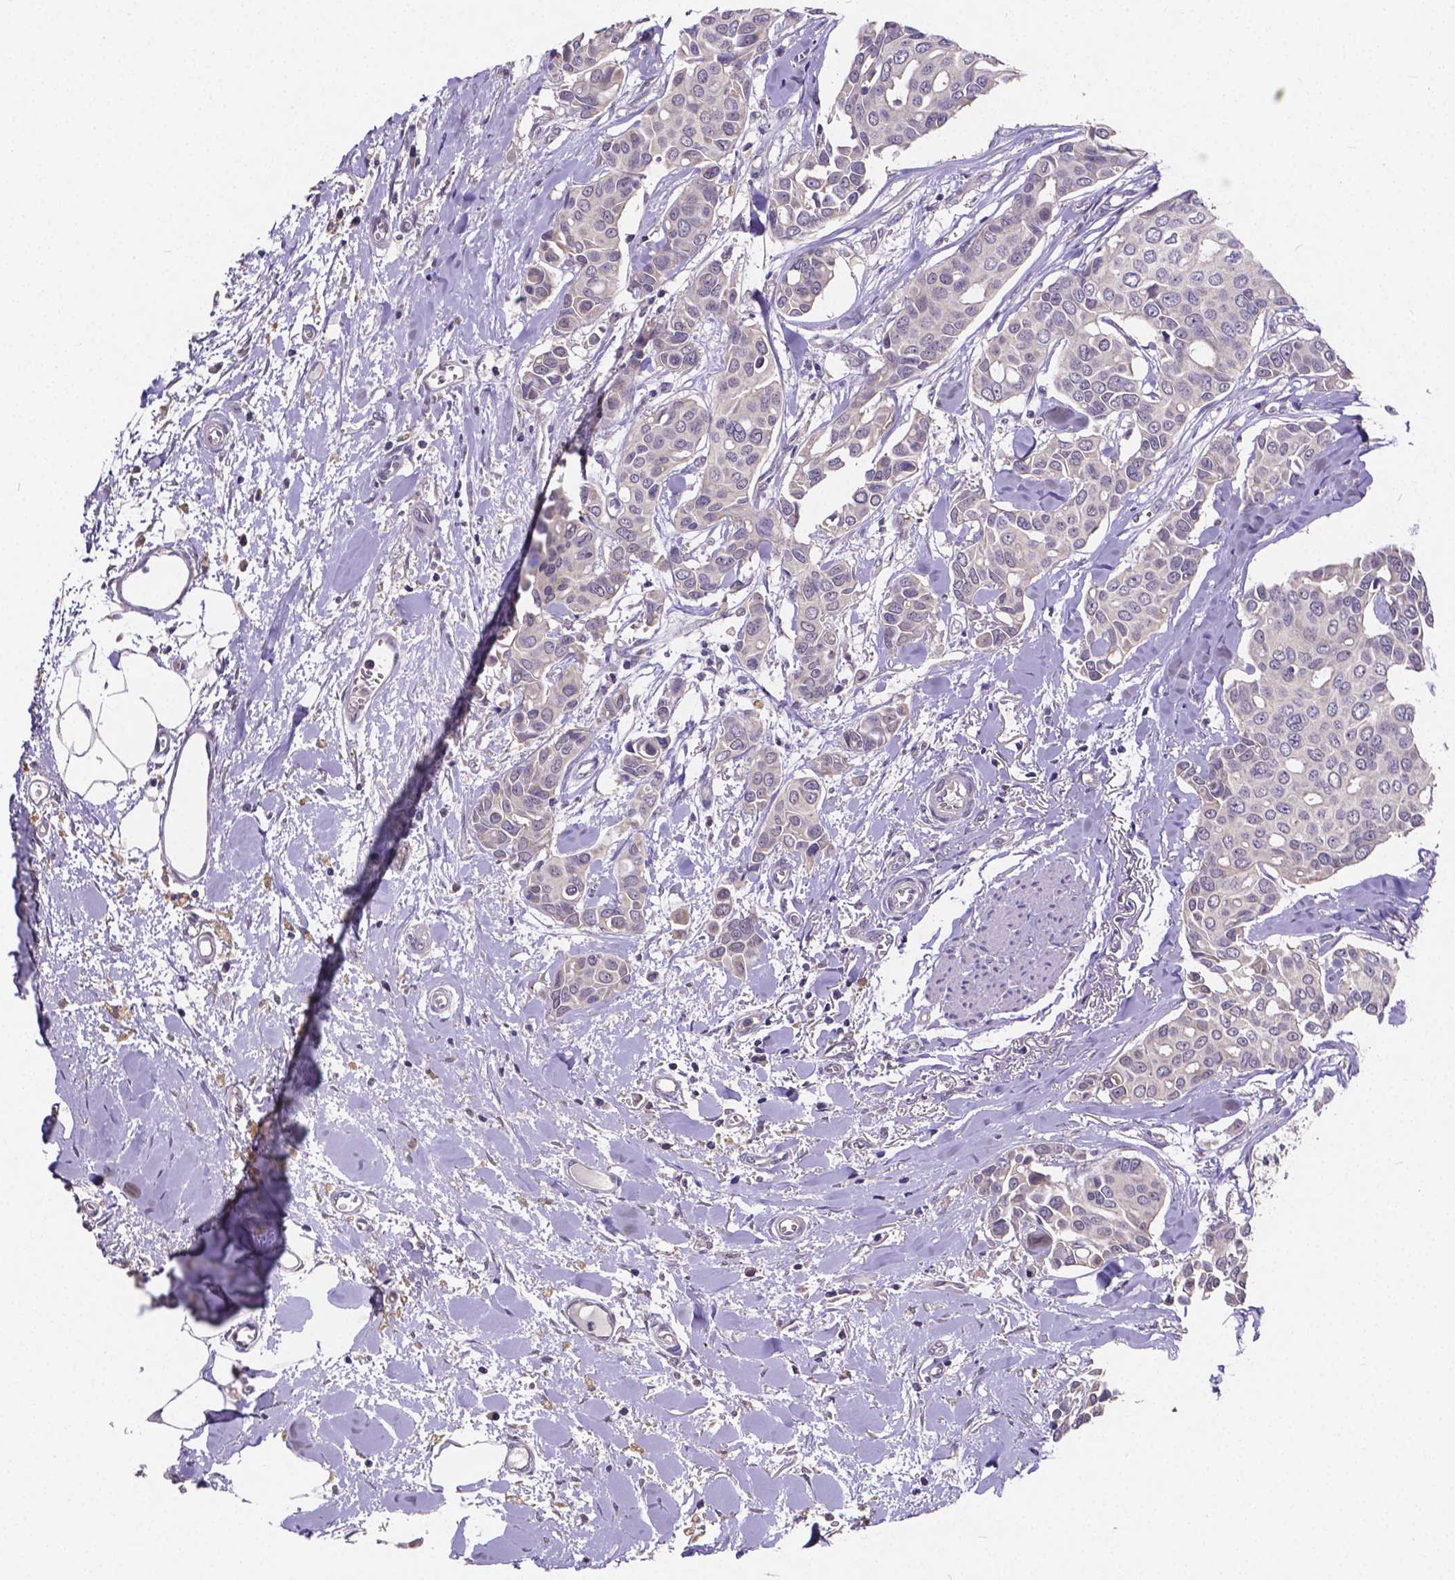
{"staining": {"intensity": "negative", "quantity": "none", "location": "none"}, "tissue": "breast cancer", "cell_type": "Tumor cells", "image_type": "cancer", "snomed": [{"axis": "morphology", "description": "Duct carcinoma"}, {"axis": "topography", "description": "Breast"}], "caption": "Immunohistochemistry (IHC) of human breast cancer demonstrates no positivity in tumor cells.", "gene": "CTNNA2", "patient": {"sex": "female", "age": 54}}